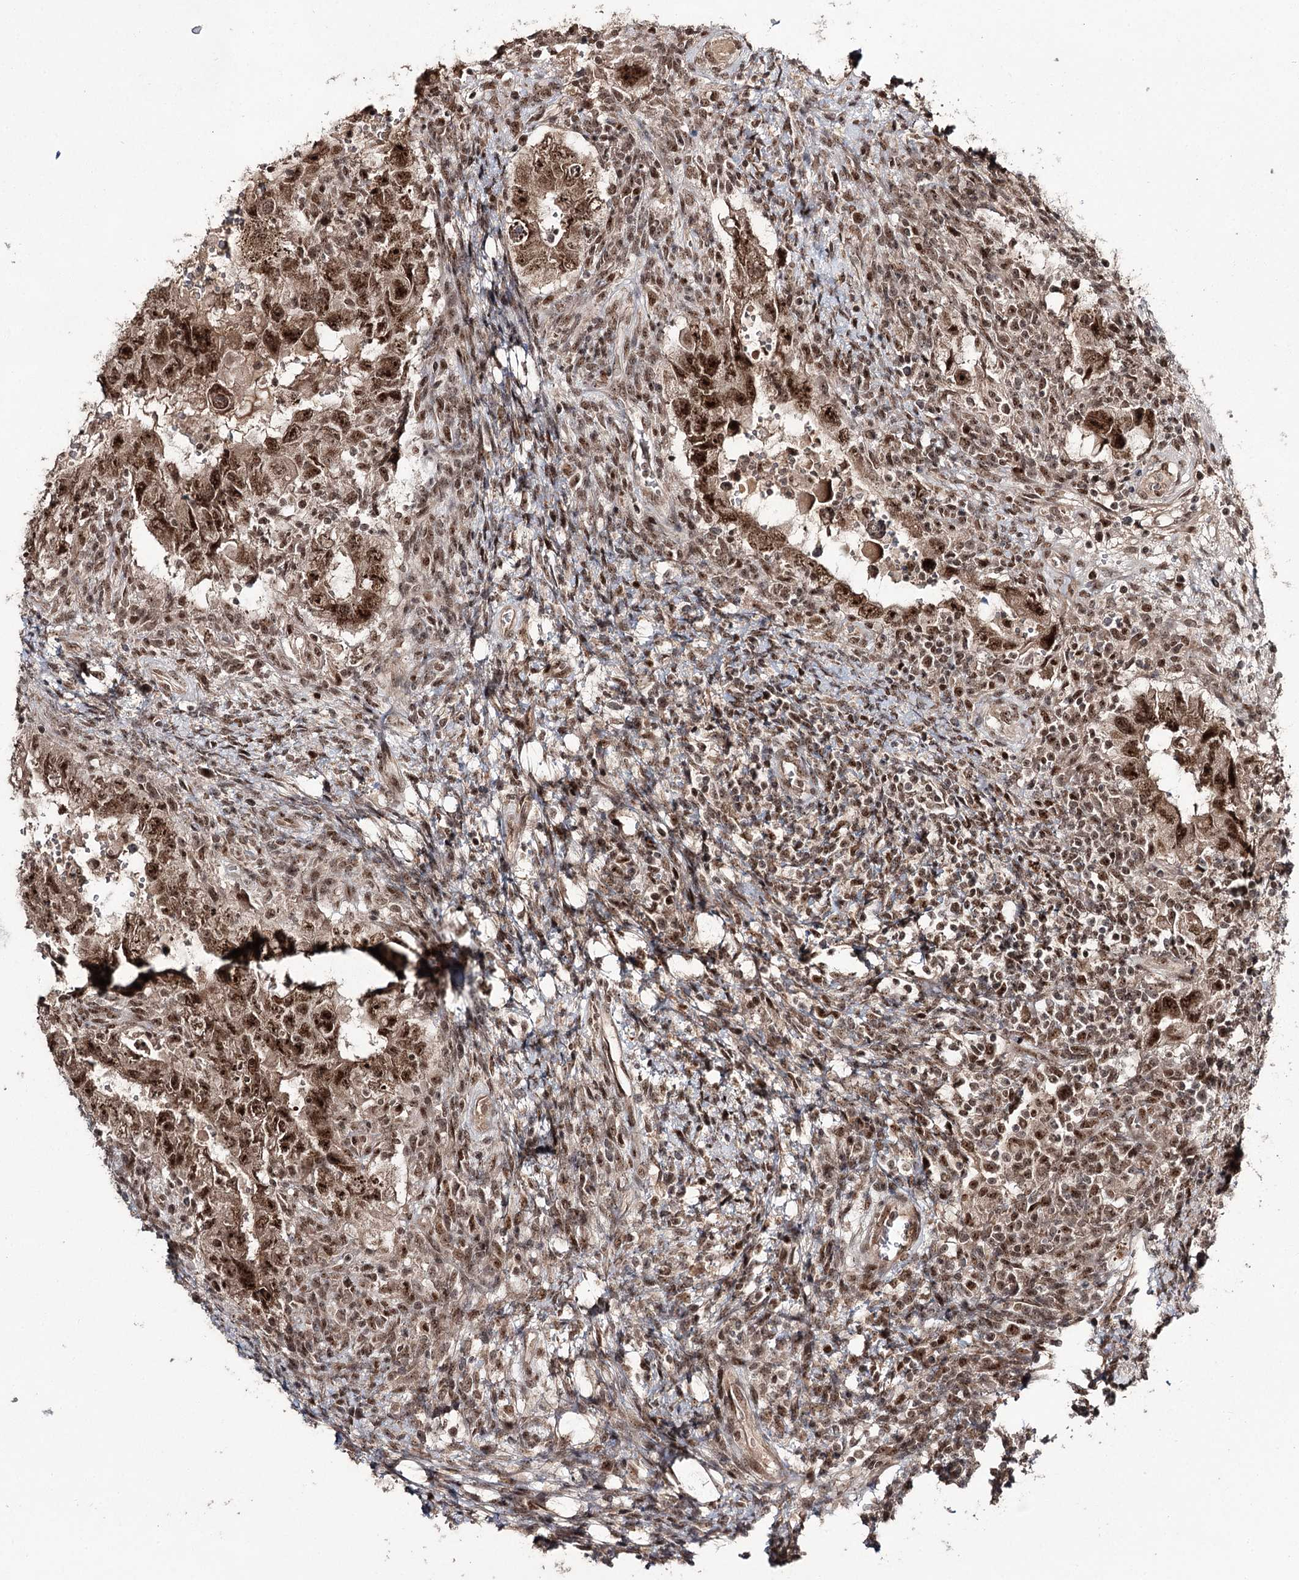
{"staining": {"intensity": "strong", "quantity": ">75%", "location": "nuclear"}, "tissue": "testis cancer", "cell_type": "Tumor cells", "image_type": "cancer", "snomed": [{"axis": "morphology", "description": "Carcinoma, Embryonal, NOS"}, {"axis": "topography", "description": "Testis"}], "caption": "High-magnification brightfield microscopy of testis cancer stained with DAB (brown) and counterstained with hematoxylin (blue). tumor cells exhibit strong nuclear positivity is appreciated in about>75% of cells.", "gene": "ERCC3", "patient": {"sex": "male", "age": 26}}